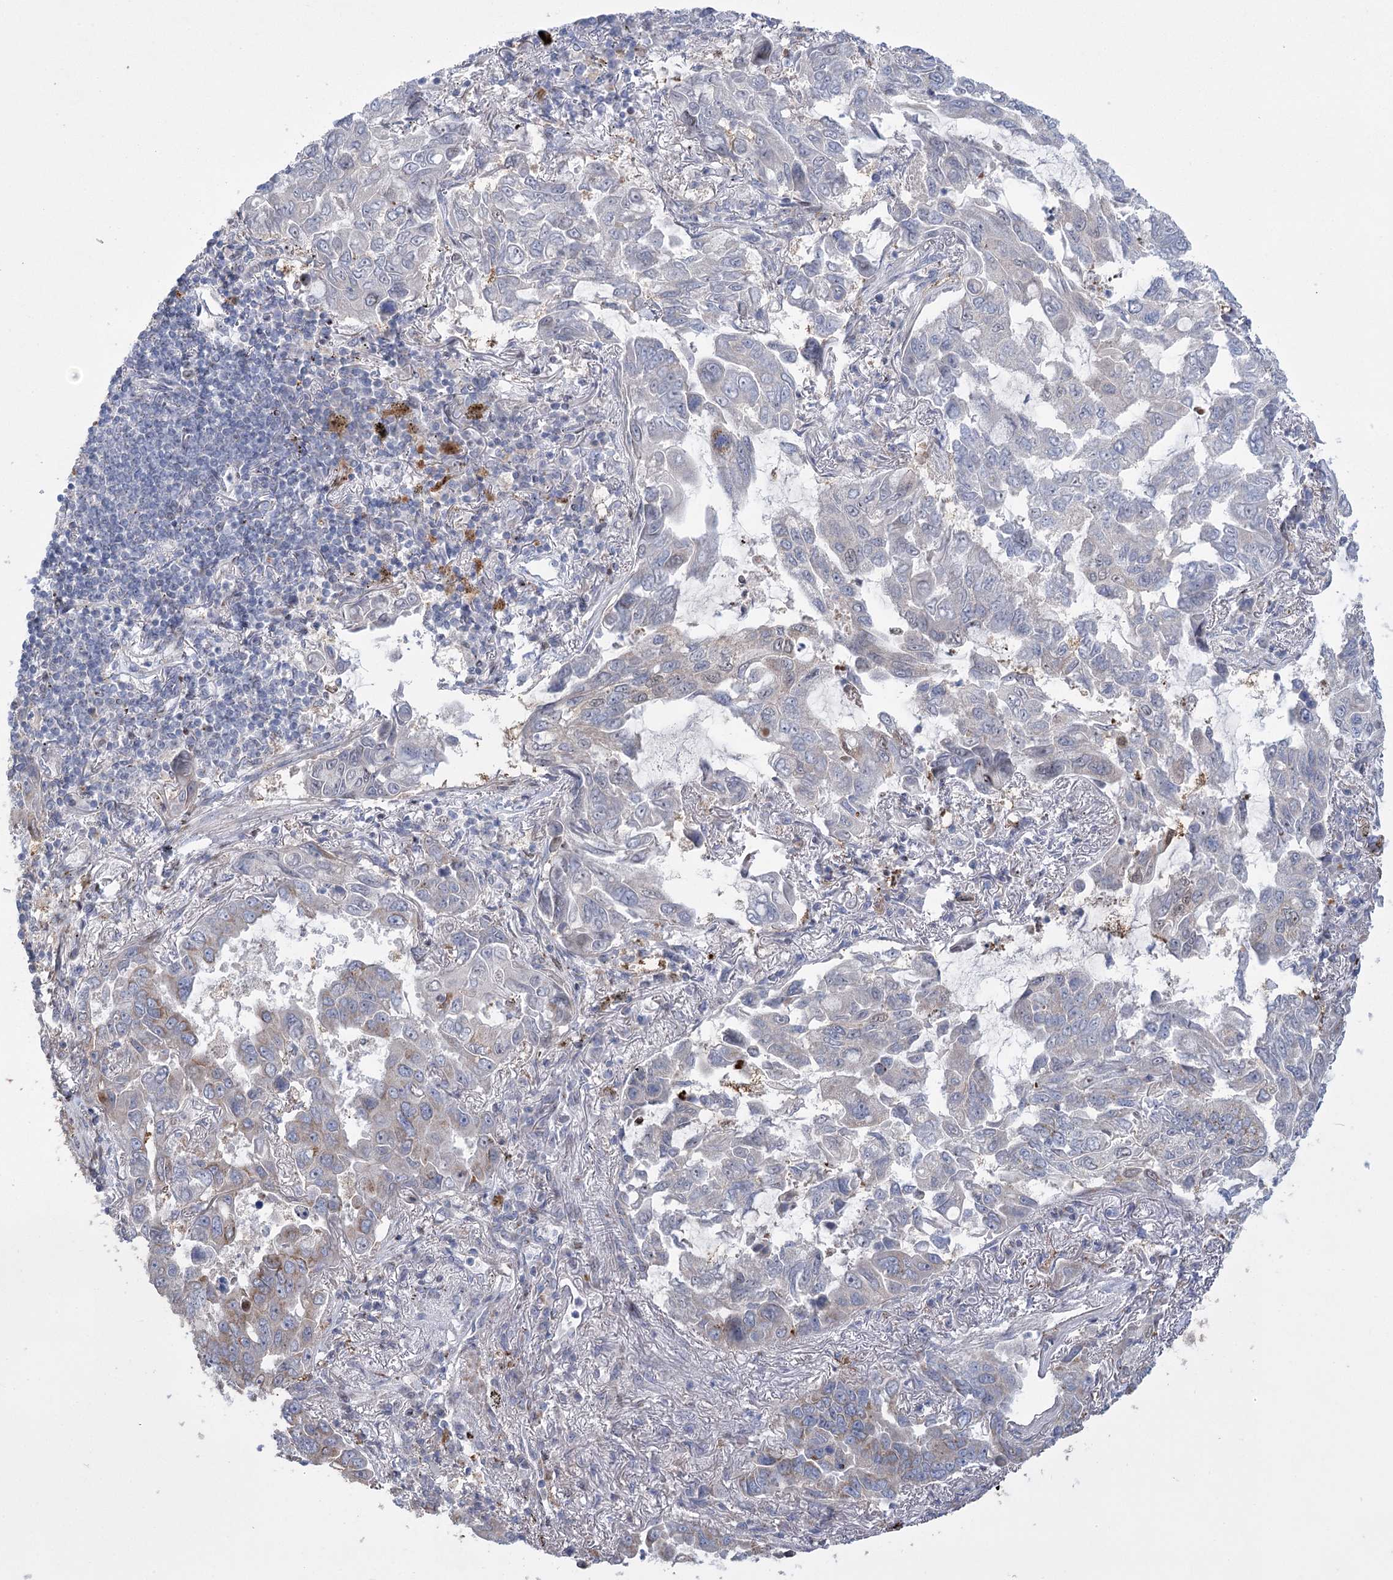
{"staining": {"intensity": "weak", "quantity": "<25%", "location": "cytoplasmic/membranous"}, "tissue": "lung cancer", "cell_type": "Tumor cells", "image_type": "cancer", "snomed": [{"axis": "morphology", "description": "Adenocarcinoma, NOS"}, {"axis": "topography", "description": "Lung"}], "caption": "High magnification brightfield microscopy of lung cancer (adenocarcinoma) stained with DAB (3,3'-diaminobenzidine) (brown) and counterstained with hematoxylin (blue): tumor cells show no significant staining. Nuclei are stained in blue.", "gene": "NME7", "patient": {"sex": "male", "age": 64}}